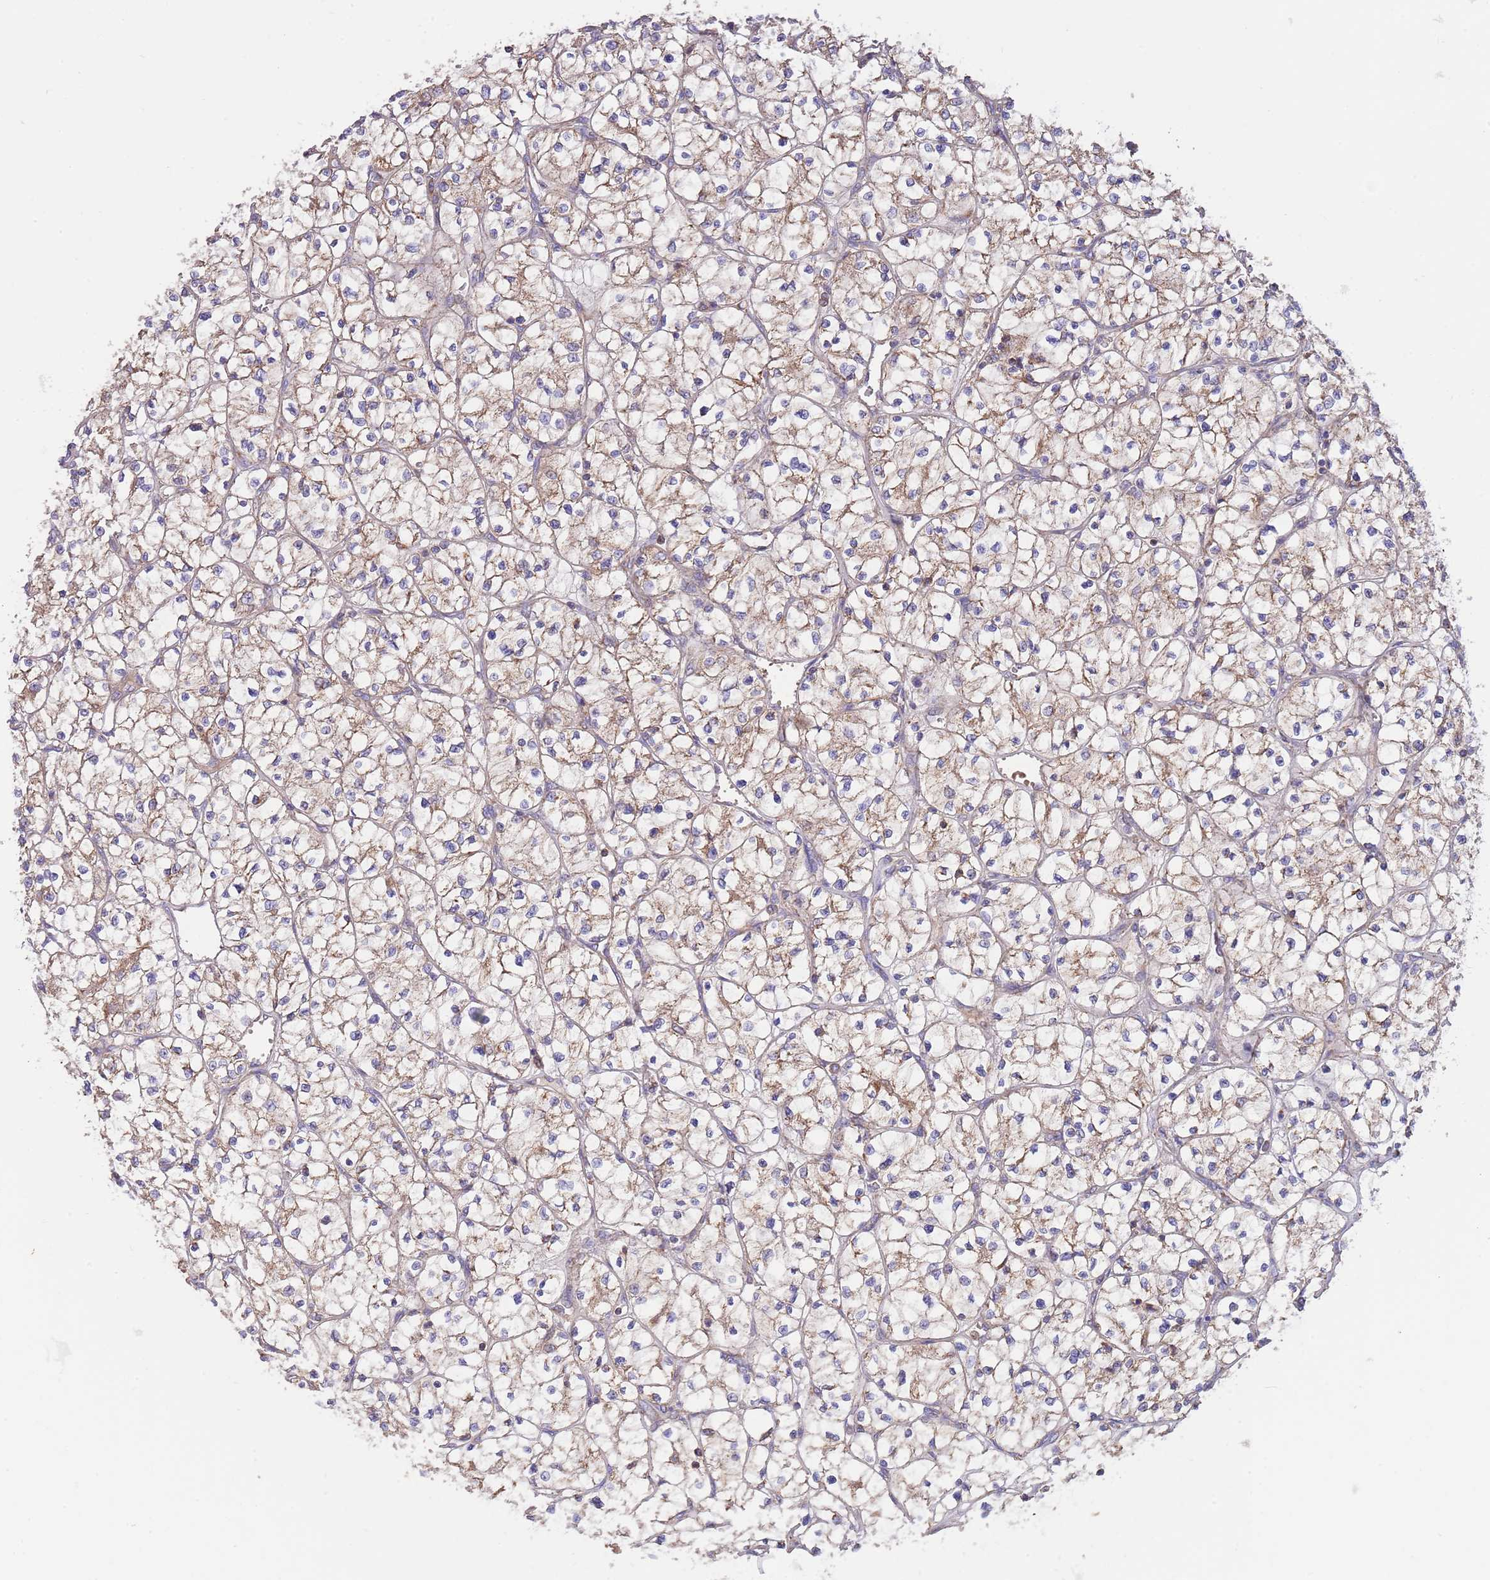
{"staining": {"intensity": "moderate", "quantity": ">75%", "location": "cytoplasmic/membranous"}, "tissue": "renal cancer", "cell_type": "Tumor cells", "image_type": "cancer", "snomed": [{"axis": "morphology", "description": "Adenocarcinoma, NOS"}, {"axis": "topography", "description": "Kidney"}], "caption": "Renal cancer was stained to show a protein in brown. There is medium levels of moderate cytoplasmic/membranous staining in approximately >75% of tumor cells.", "gene": "DNAJA3", "patient": {"sex": "female", "age": 64}}